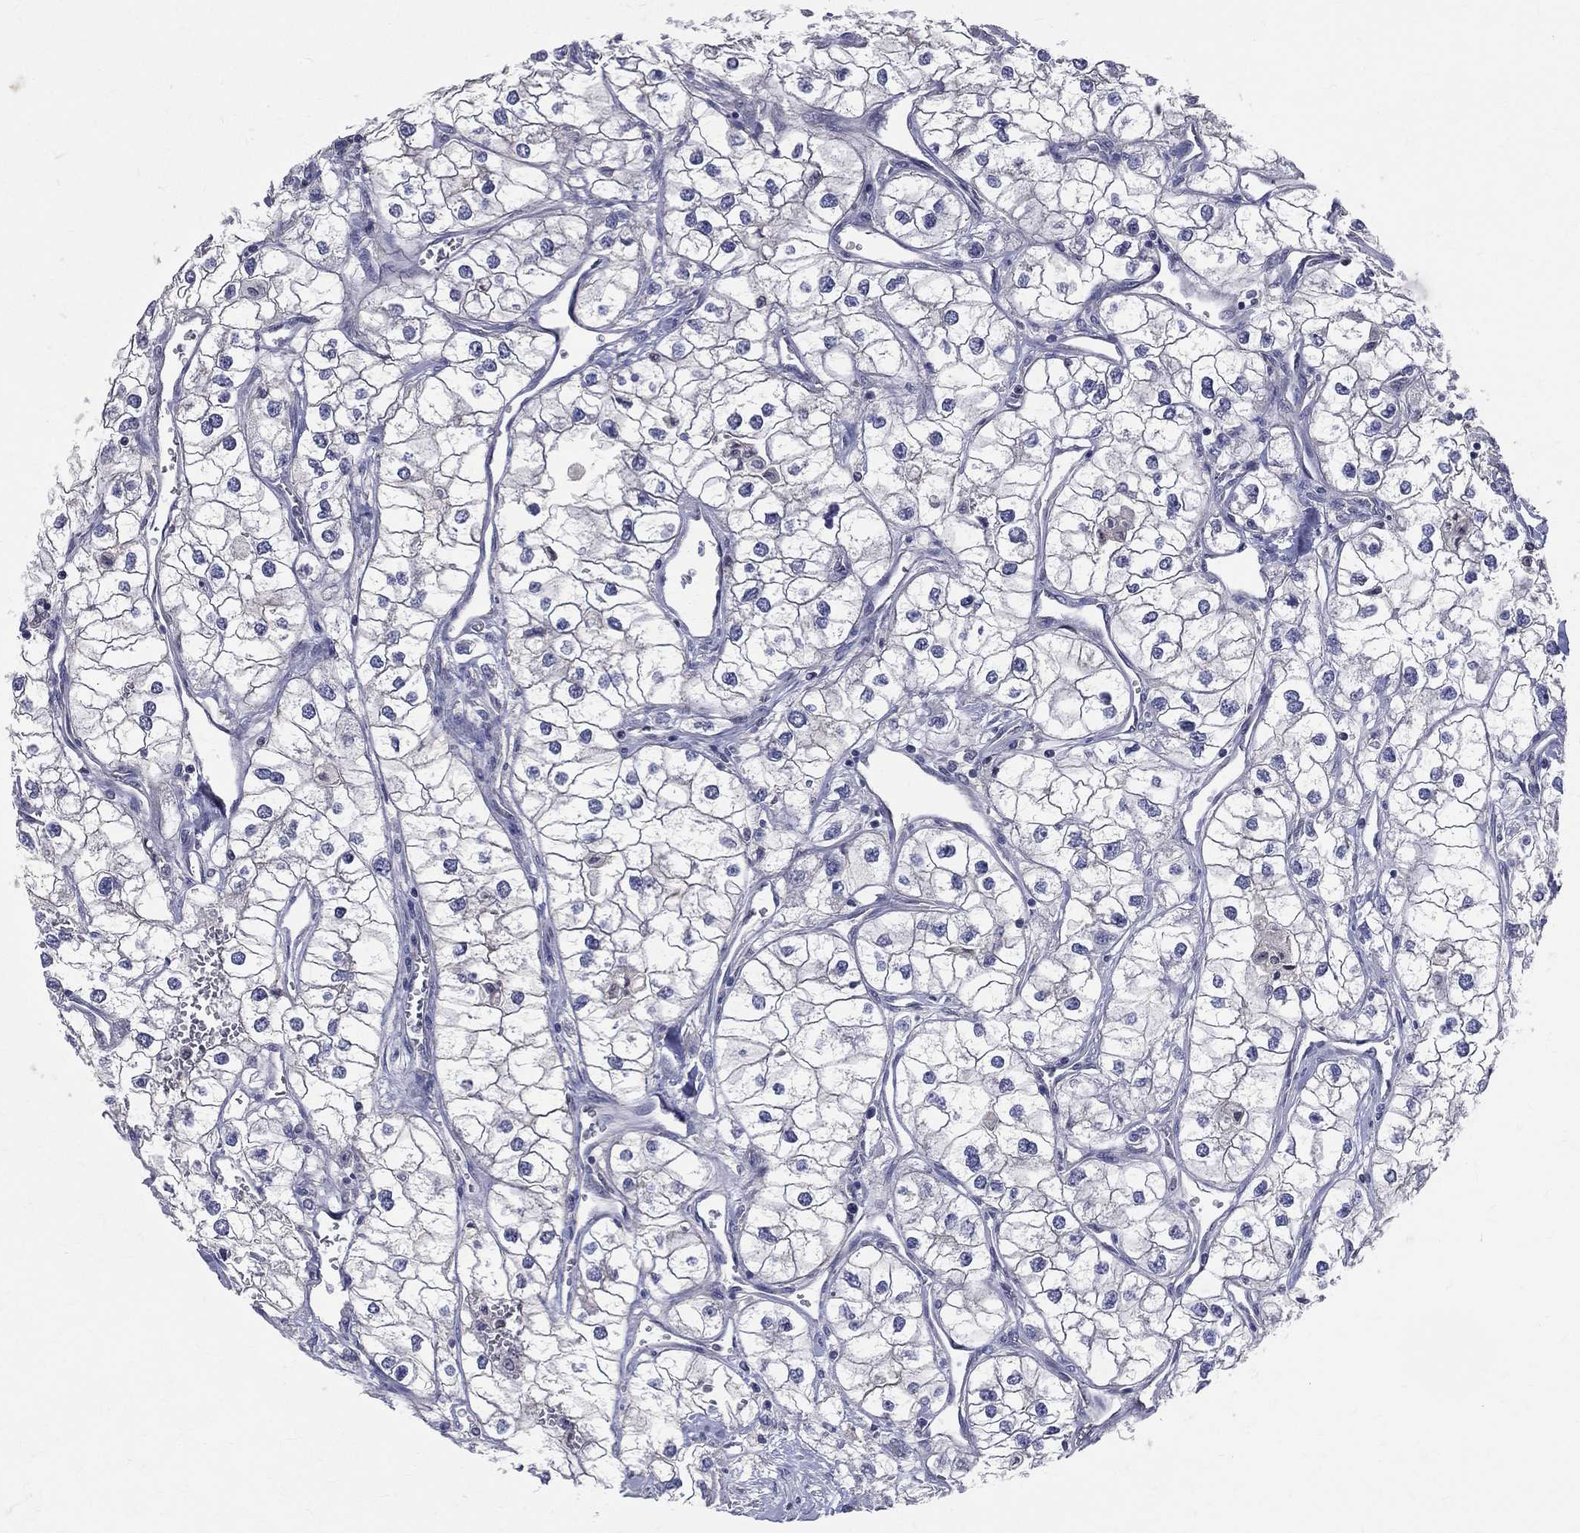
{"staining": {"intensity": "negative", "quantity": "none", "location": "none"}, "tissue": "renal cancer", "cell_type": "Tumor cells", "image_type": "cancer", "snomed": [{"axis": "morphology", "description": "Adenocarcinoma, NOS"}, {"axis": "topography", "description": "Kidney"}], "caption": "The photomicrograph reveals no staining of tumor cells in renal cancer.", "gene": "DLG4", "patient": {"sex": "male", "age": 59}}